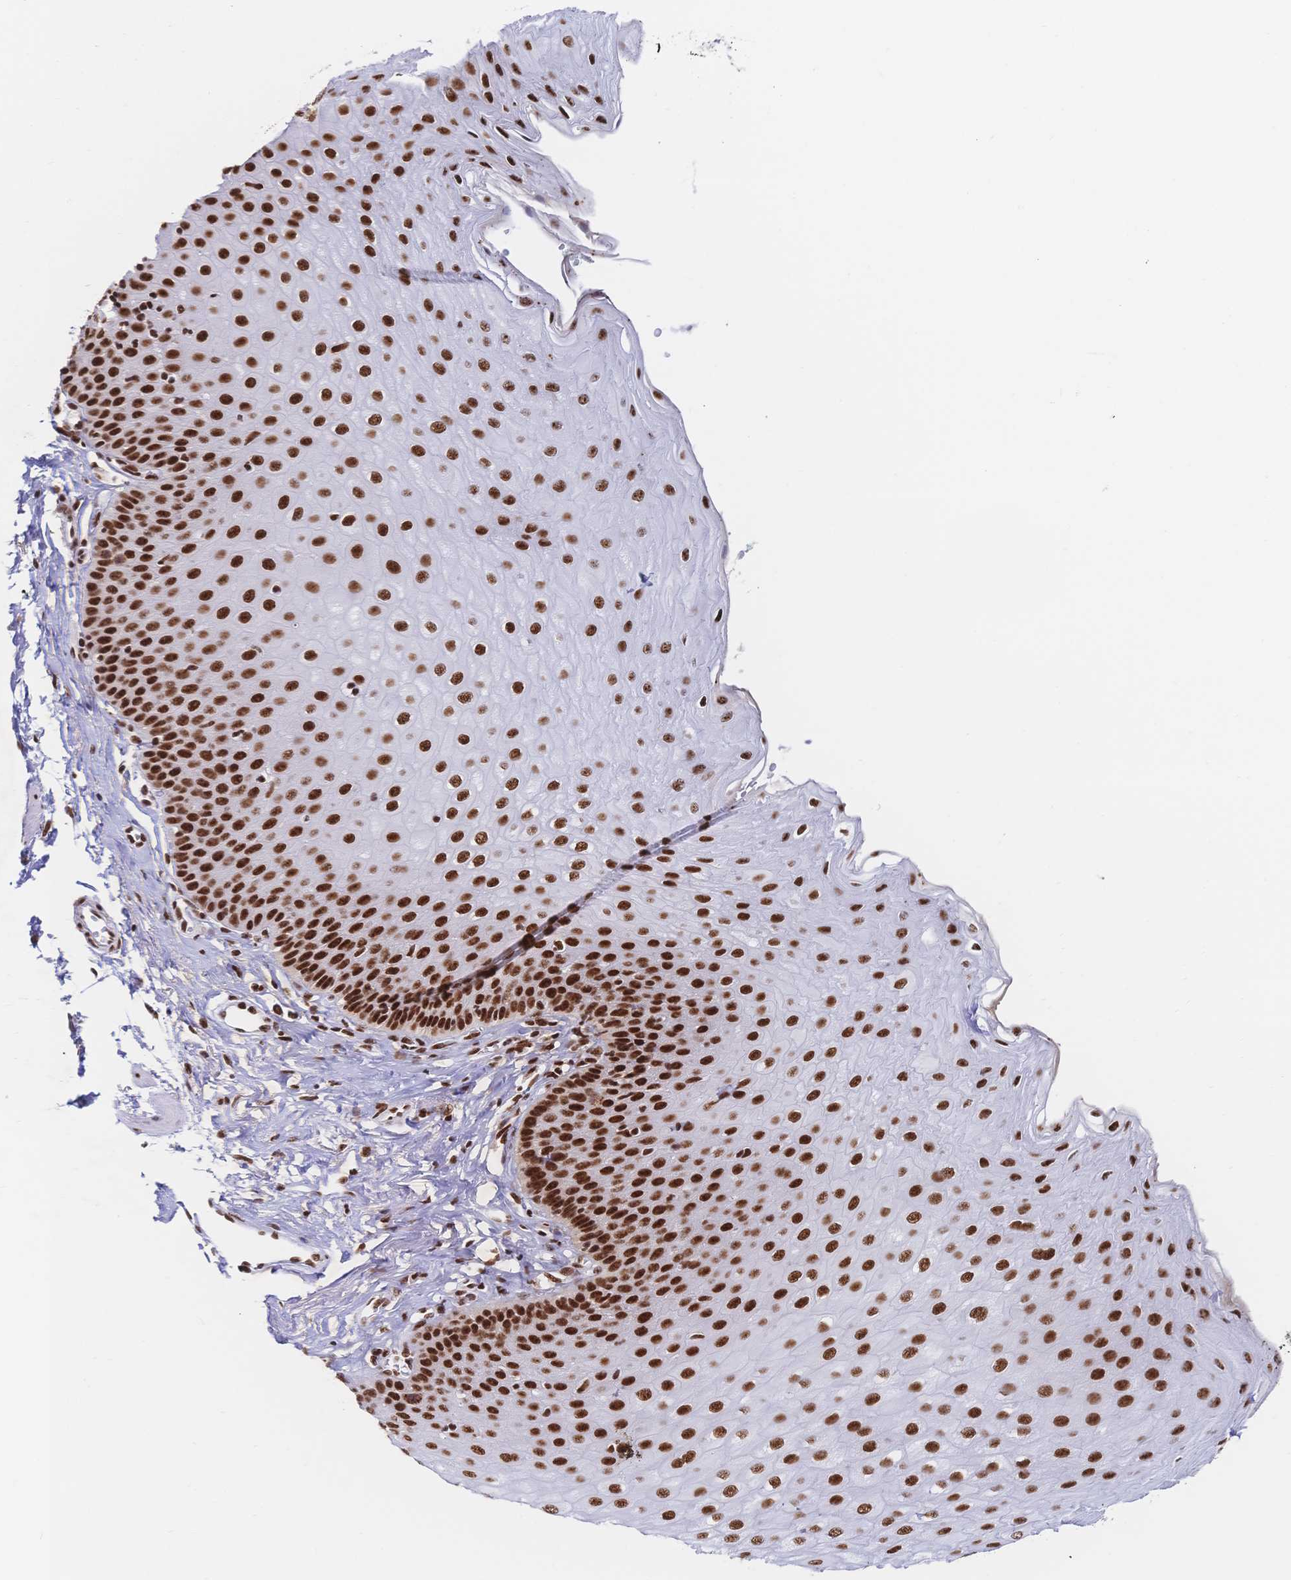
{"staining": {"intensity": "strong", "quantity": ">75%", "location": "nuclear"}, "tissue": "esophagus", "cell_type": "Squamous epithelial cells", "image_type": "normal", "snomed": [{"axis": "morphology", "description": "Normal tissue, NOS"}, {"axis": "topography", "description": "Esophagus"}], "caption": "A high-resolution photomicrograph shows immunohistochemistry (IHC) staining of normal esophagus, which exhibits strong nuclear staining in approximately >75% of squamous epithelial cells.", "gene": "SRSF1", "patient": {"sex": "female", "age": 81}}